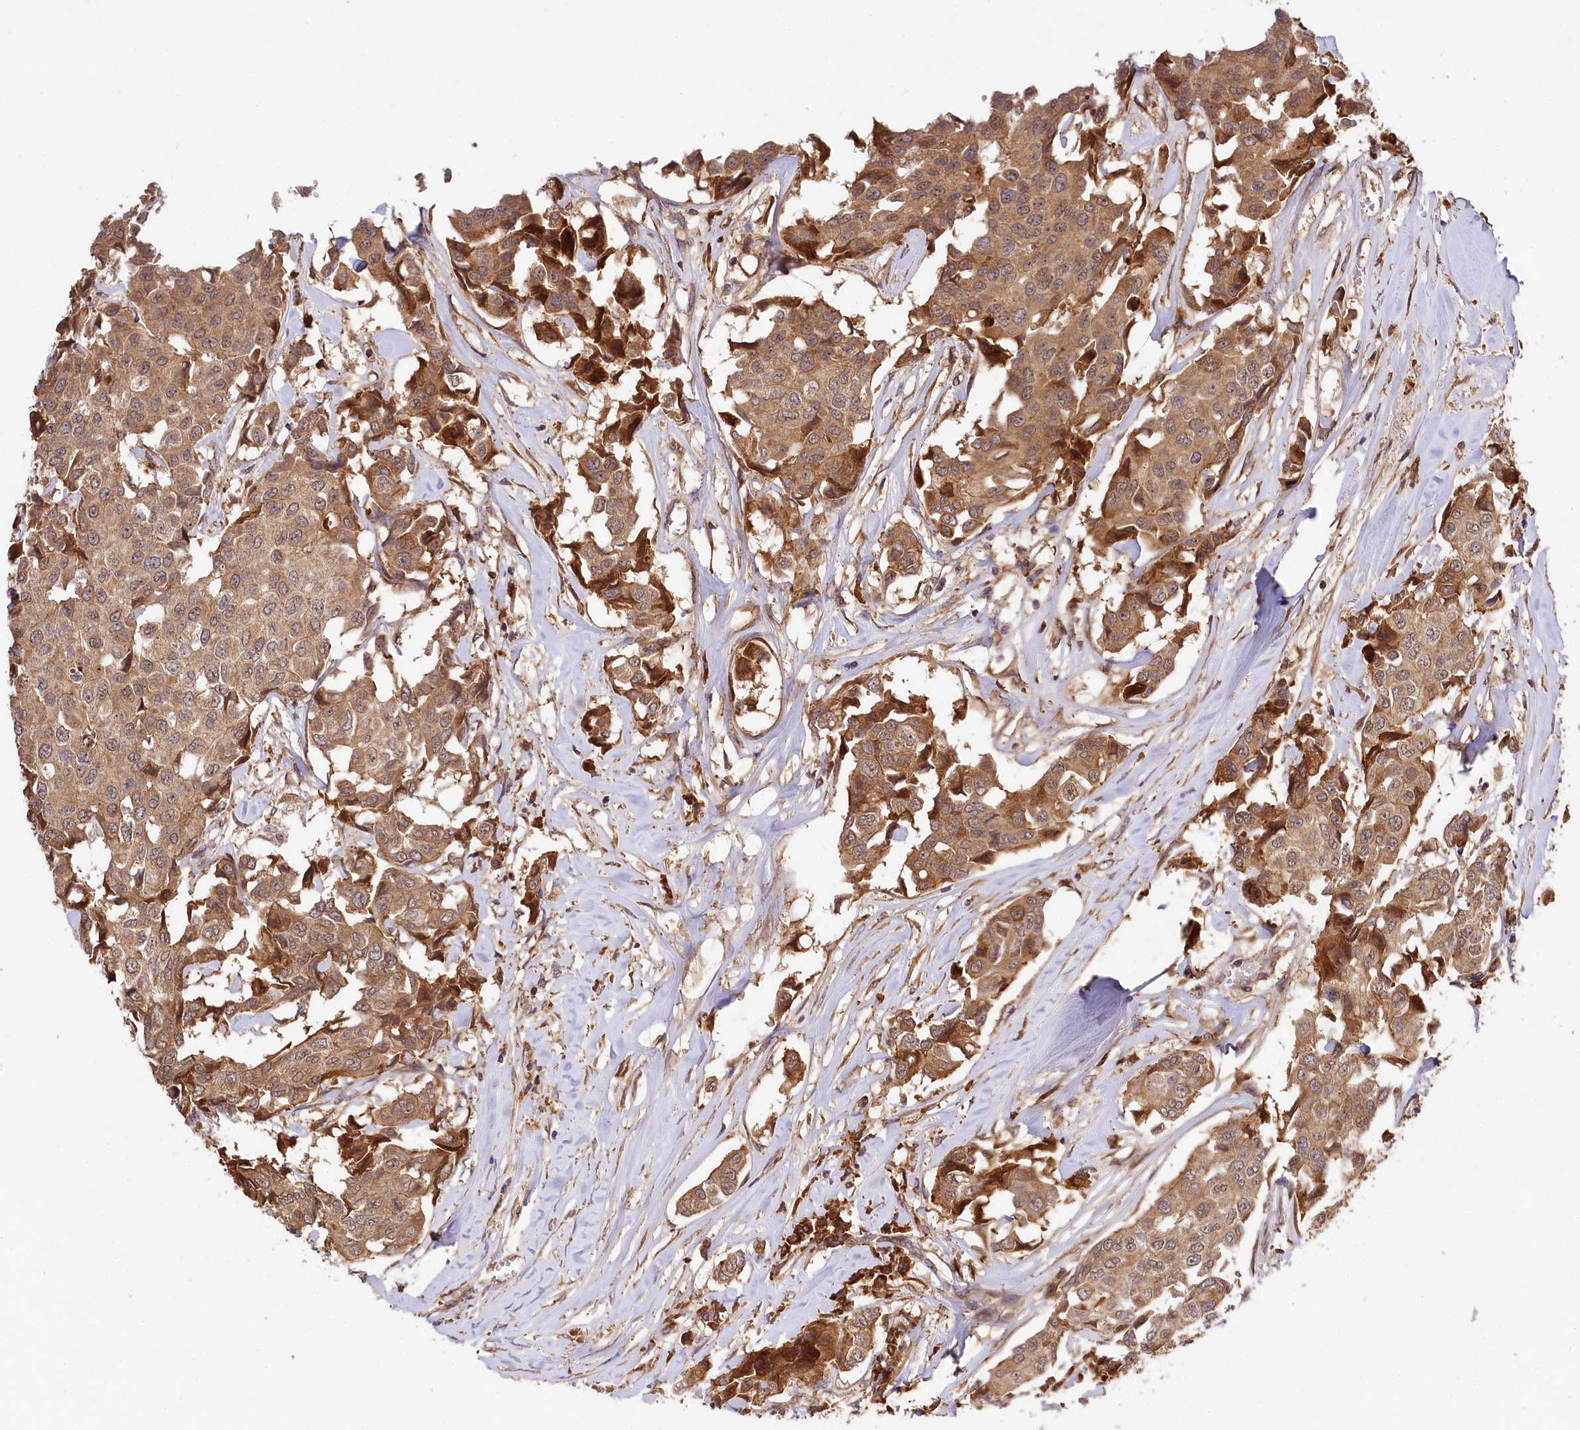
{"staining": {"intensity": "moderate", "quantity": ">75%", "location": "cytoplasmic/membranous"}, "tissue": "breast cancer", "cell_type": "Tumor cells", "image_type": "cancer", "snomed": [{"axis": "morphology", "description": "Duct carcinoma"}, {"axis": "topography", "description": "Breast"}], "caption": "Immunohistochemistry (DAB) staining of breast cancer exhibits moderate cytoplasmic/membranous protein staining in approximately >75% of tumor cells.", "gene": "MCF2L2", "patient": {"sex": "female", "age": 80}}